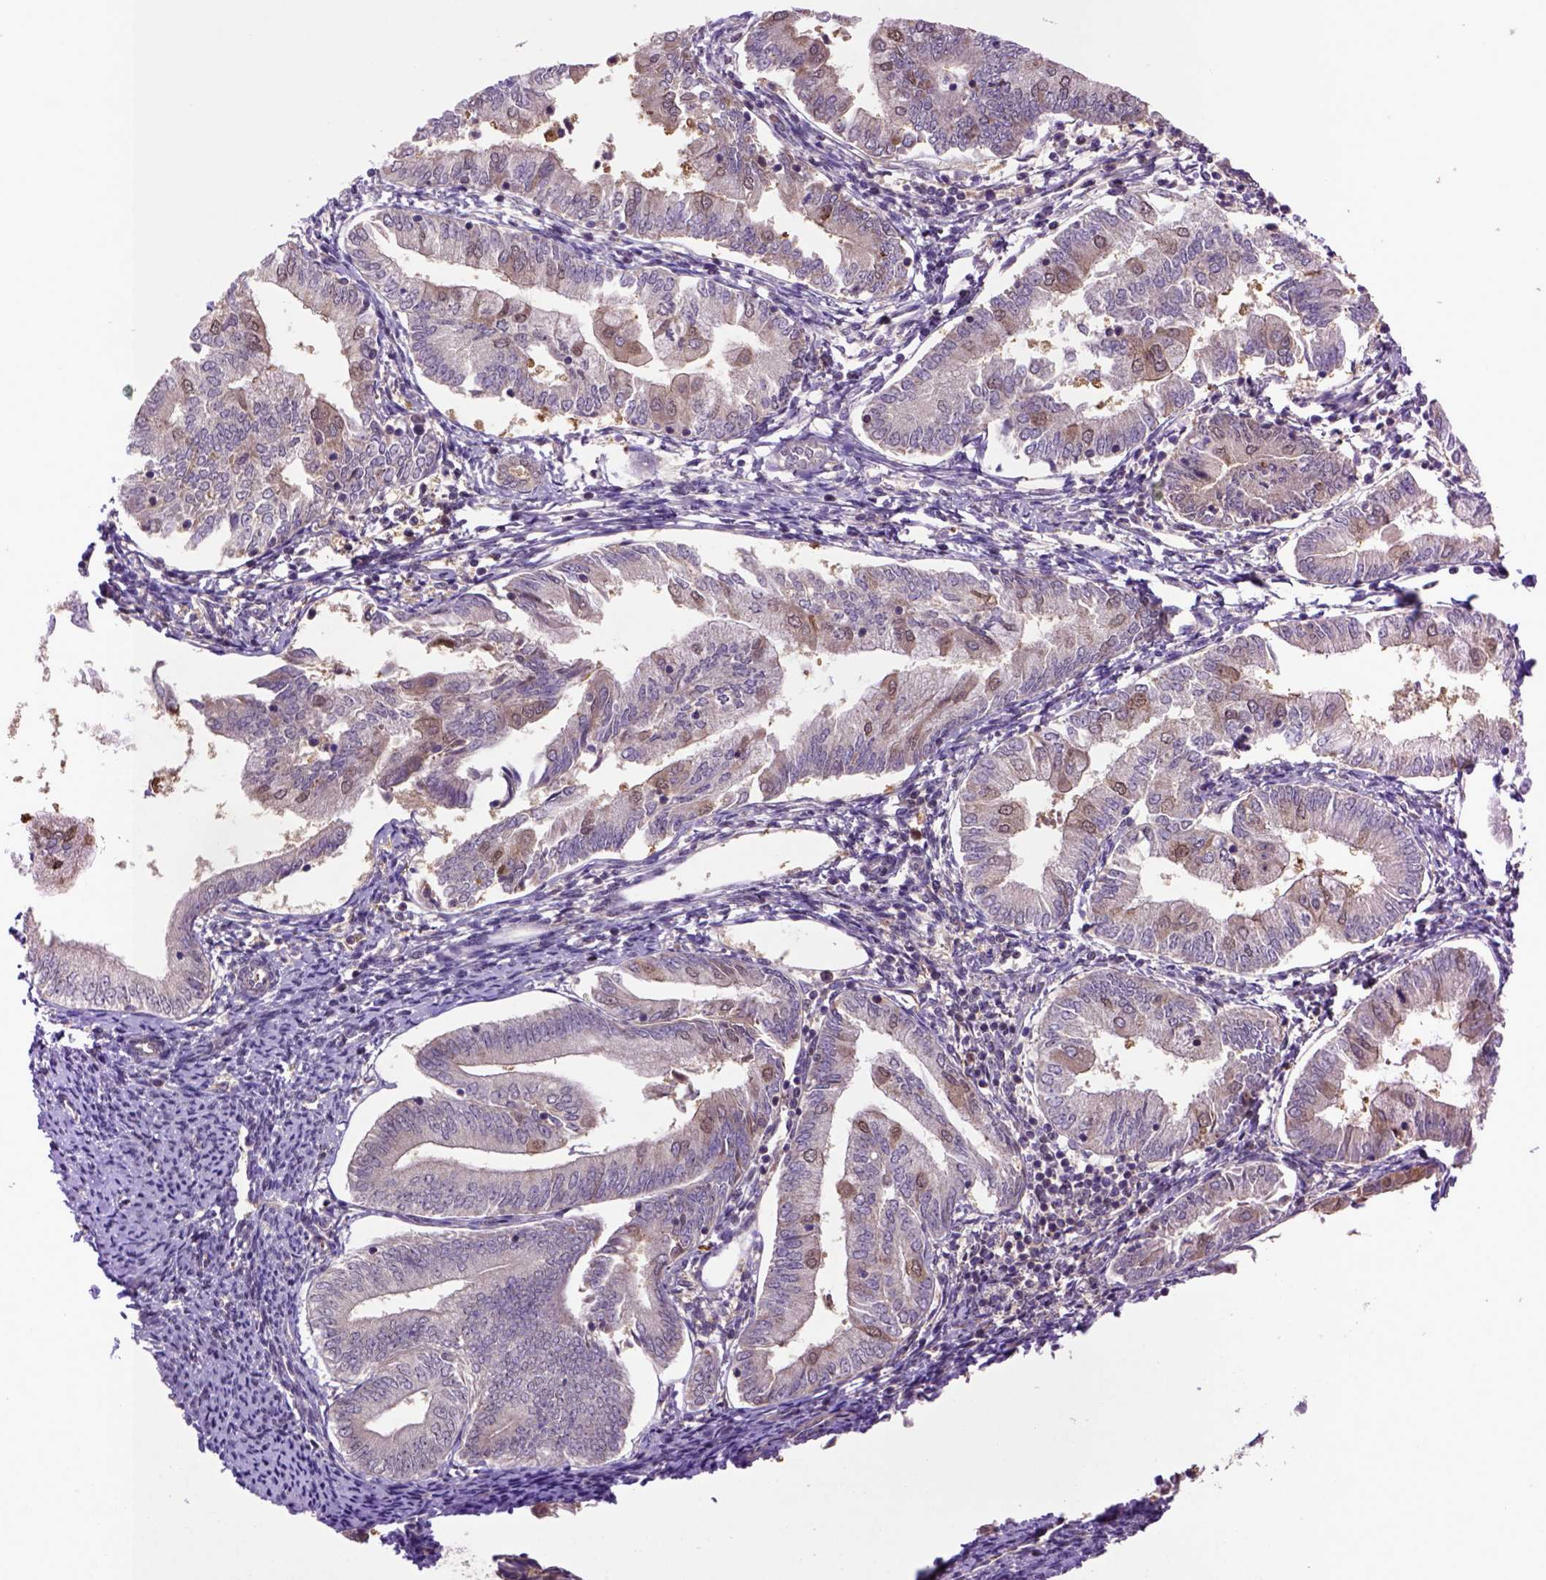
{"staining": {"intensity": "moderate", "quantity": "25%-75%", "location": "cytoplasmic/membranous"}, "tissue": "endometrial cancer", "cell_type": "Tumor cells", "image_type": "cancer", "snomed": [{"axis": "morphology", "description": "Adenocarcinoma, NOS"}, {"axis": "topography", "description": "Endometrium"}], "caption": "Brown immunohistochemical staining in endometrial cancer shows moderate cytoplasmic/membranous positivity in about 25%-75% of tumor cells.", "gene": "HSPBP1", "patient": {"sex": "female", "age": 55}}